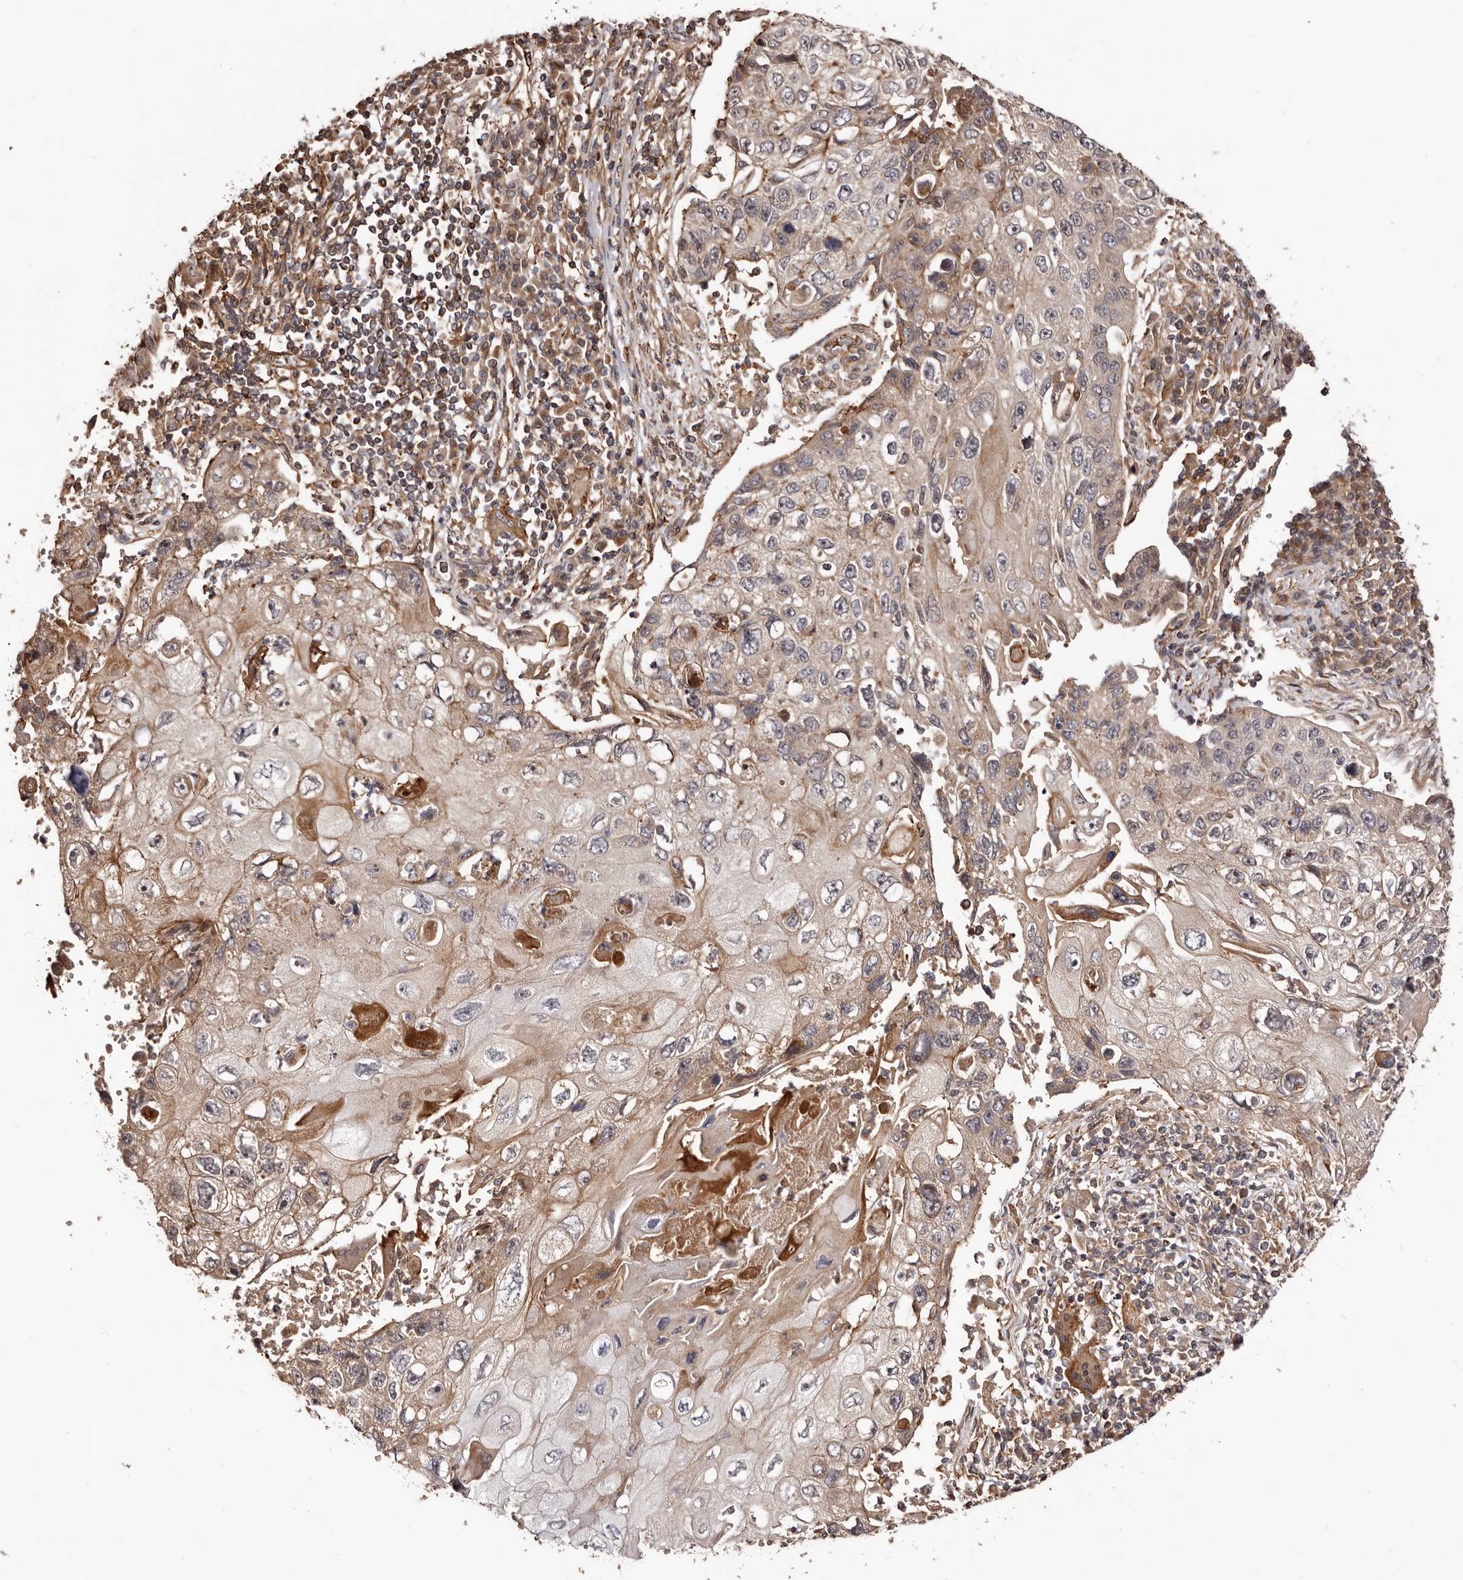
{"staining": {"intensity": "moderate", "quantity": ">75%", "location": "cytoplasmic/membranous"}, "tissue": "lung cancer", "cell_type": "Tumor cells", "image_type": "cancer", "snomed": [{"axis": "morphology", "description": "Squamous cell carcinoma, NOS"}, {"axis": "topography", "description": "Lung"}], "caption": "This is a photomicrograph of immunohistochemistry staining of lung cancer (squamous cell carcinoma), which shows moderate positivity in the cytoplasmic/membranous of tumor cells.", "gene": "GTPBP1", "patient": {"sex": "male", "age": 61}}